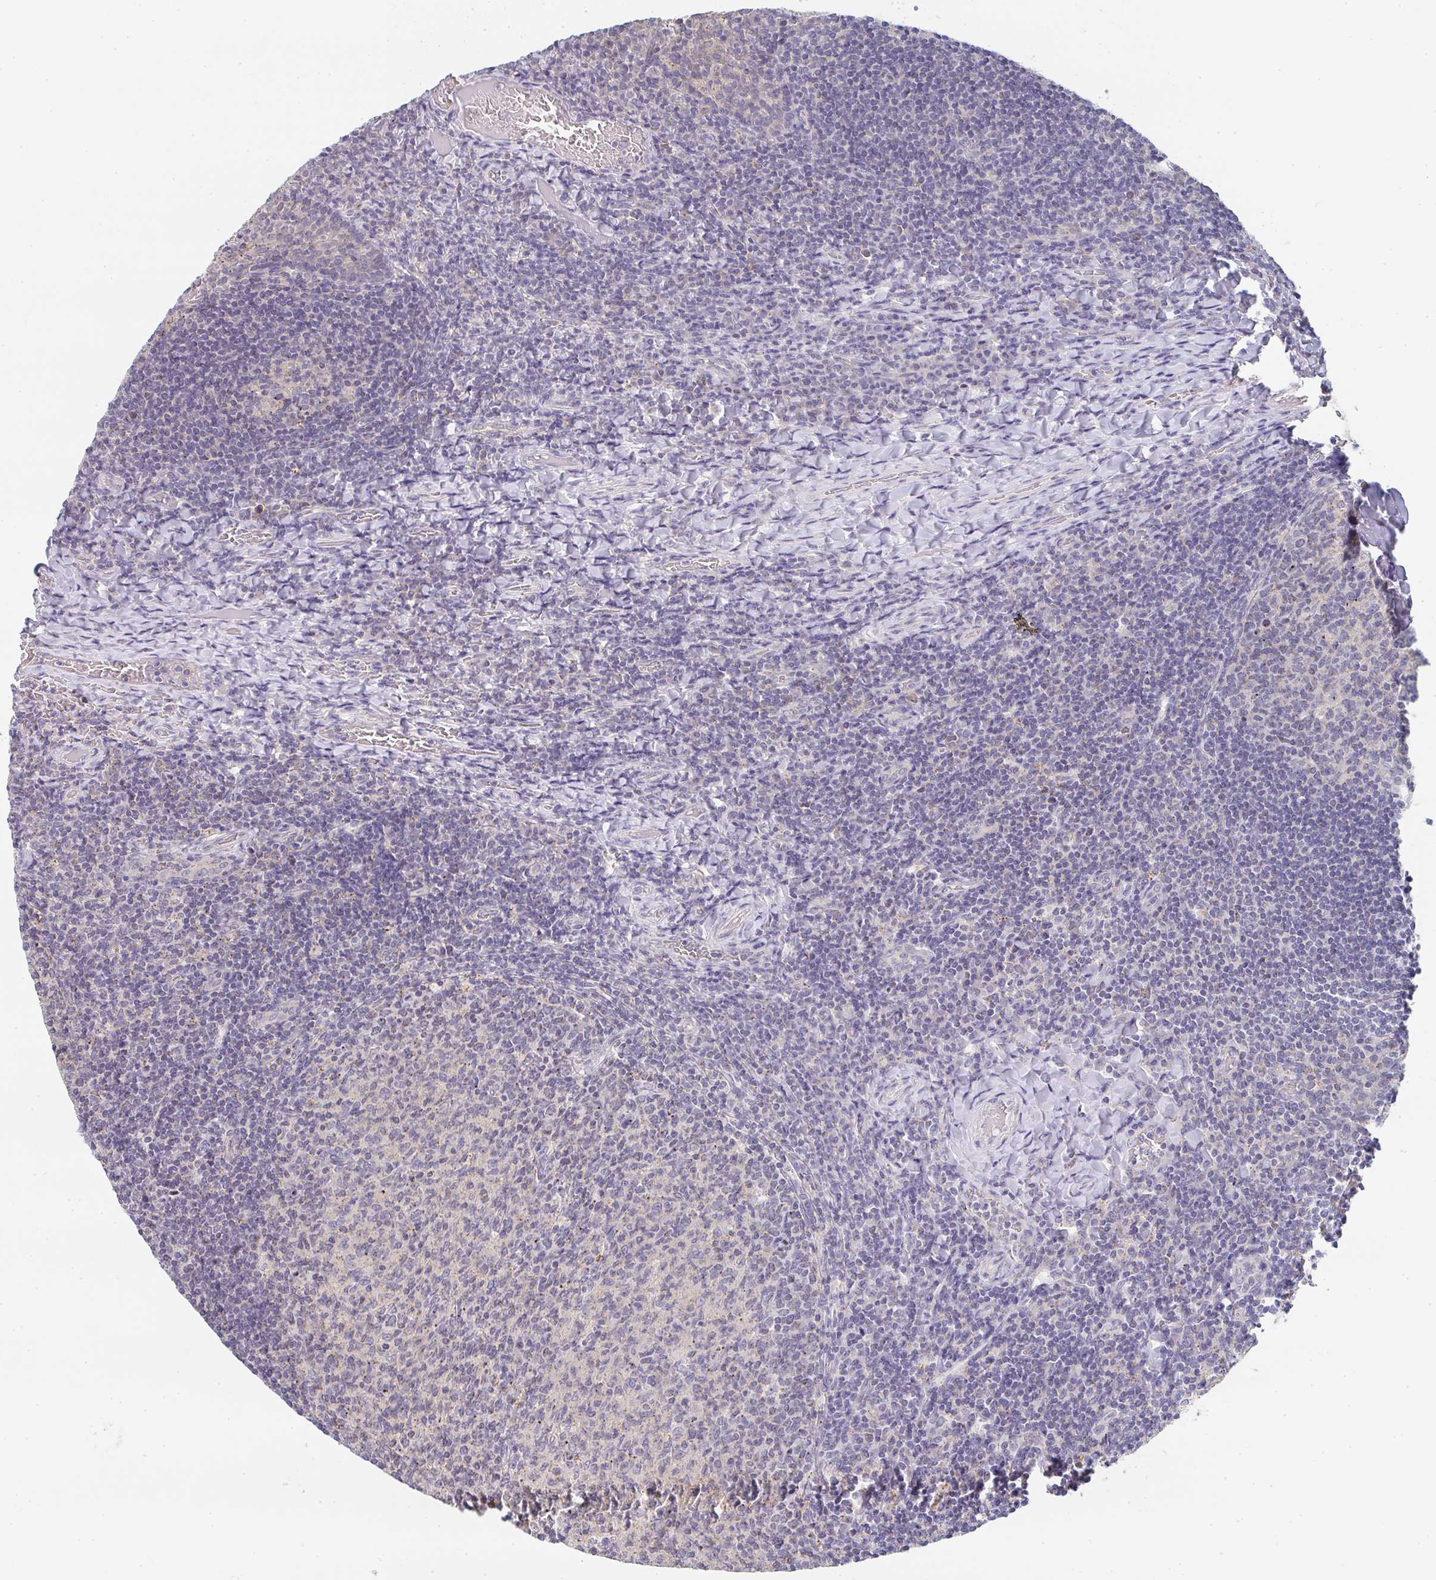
{"staining": {"intensity": "negative", "quantity": "none", "location": "none"}, "tissue": "tonsil", "cell_type": "Germinal center cells", "image_type": "normal", "snomed": [{"axis": "morphology", "description": "Normal tissue, NOS"}, {"axis": "topography", "description": "Tonsil"}], "caption": "A photomicrograph of tonsil stained for a protein exhibits no brown staining in germinal center cells.", "gene": "CHMP5", "patient": {"sex": "female", "age": 10}}